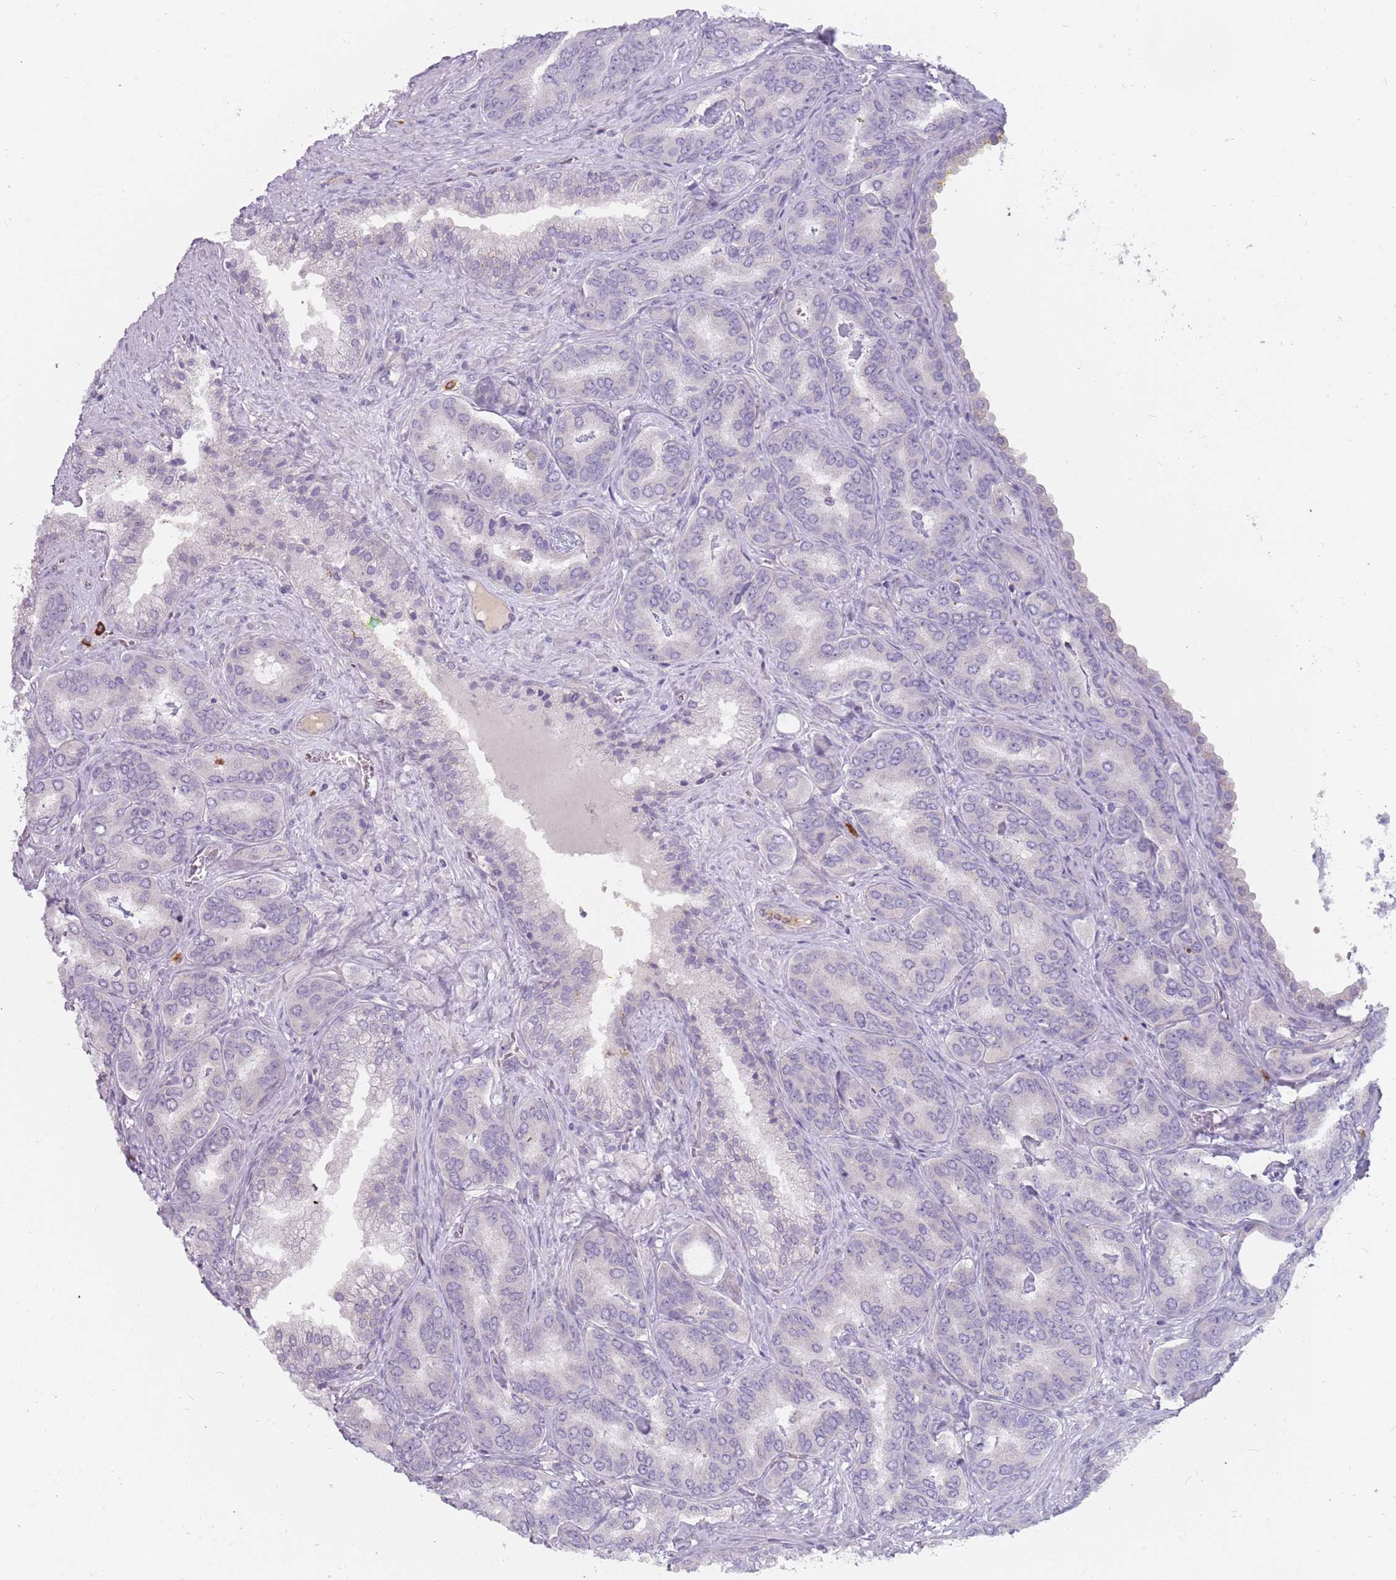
{"staining": {"intensity": "negative", "quantity": "none", "location": "none"}, "tissue": "prostate cancer", "cell_type": "Tumor cells", "image_type": "cancer", "snomed": [{"axis": "morphology", "description": "Adenocarcinoma, High grade"}, {"axis": "topography", "description": "Prostate"}], "caption": "Immunohistochemistry (IHC) image of neoplastic tissue: human prostate cancer stained with DAB (3,3'-diaminobenzidine) demonstrates no significant protein positivity in tumor cells. The staining was performed using DAB to visualize the protein expression in brown, while the nuclei were stained in blue with hematoxylin (Magnification: 20x).", "gene": "DDX4", "patient": {"sex": "male", "age": 72}}